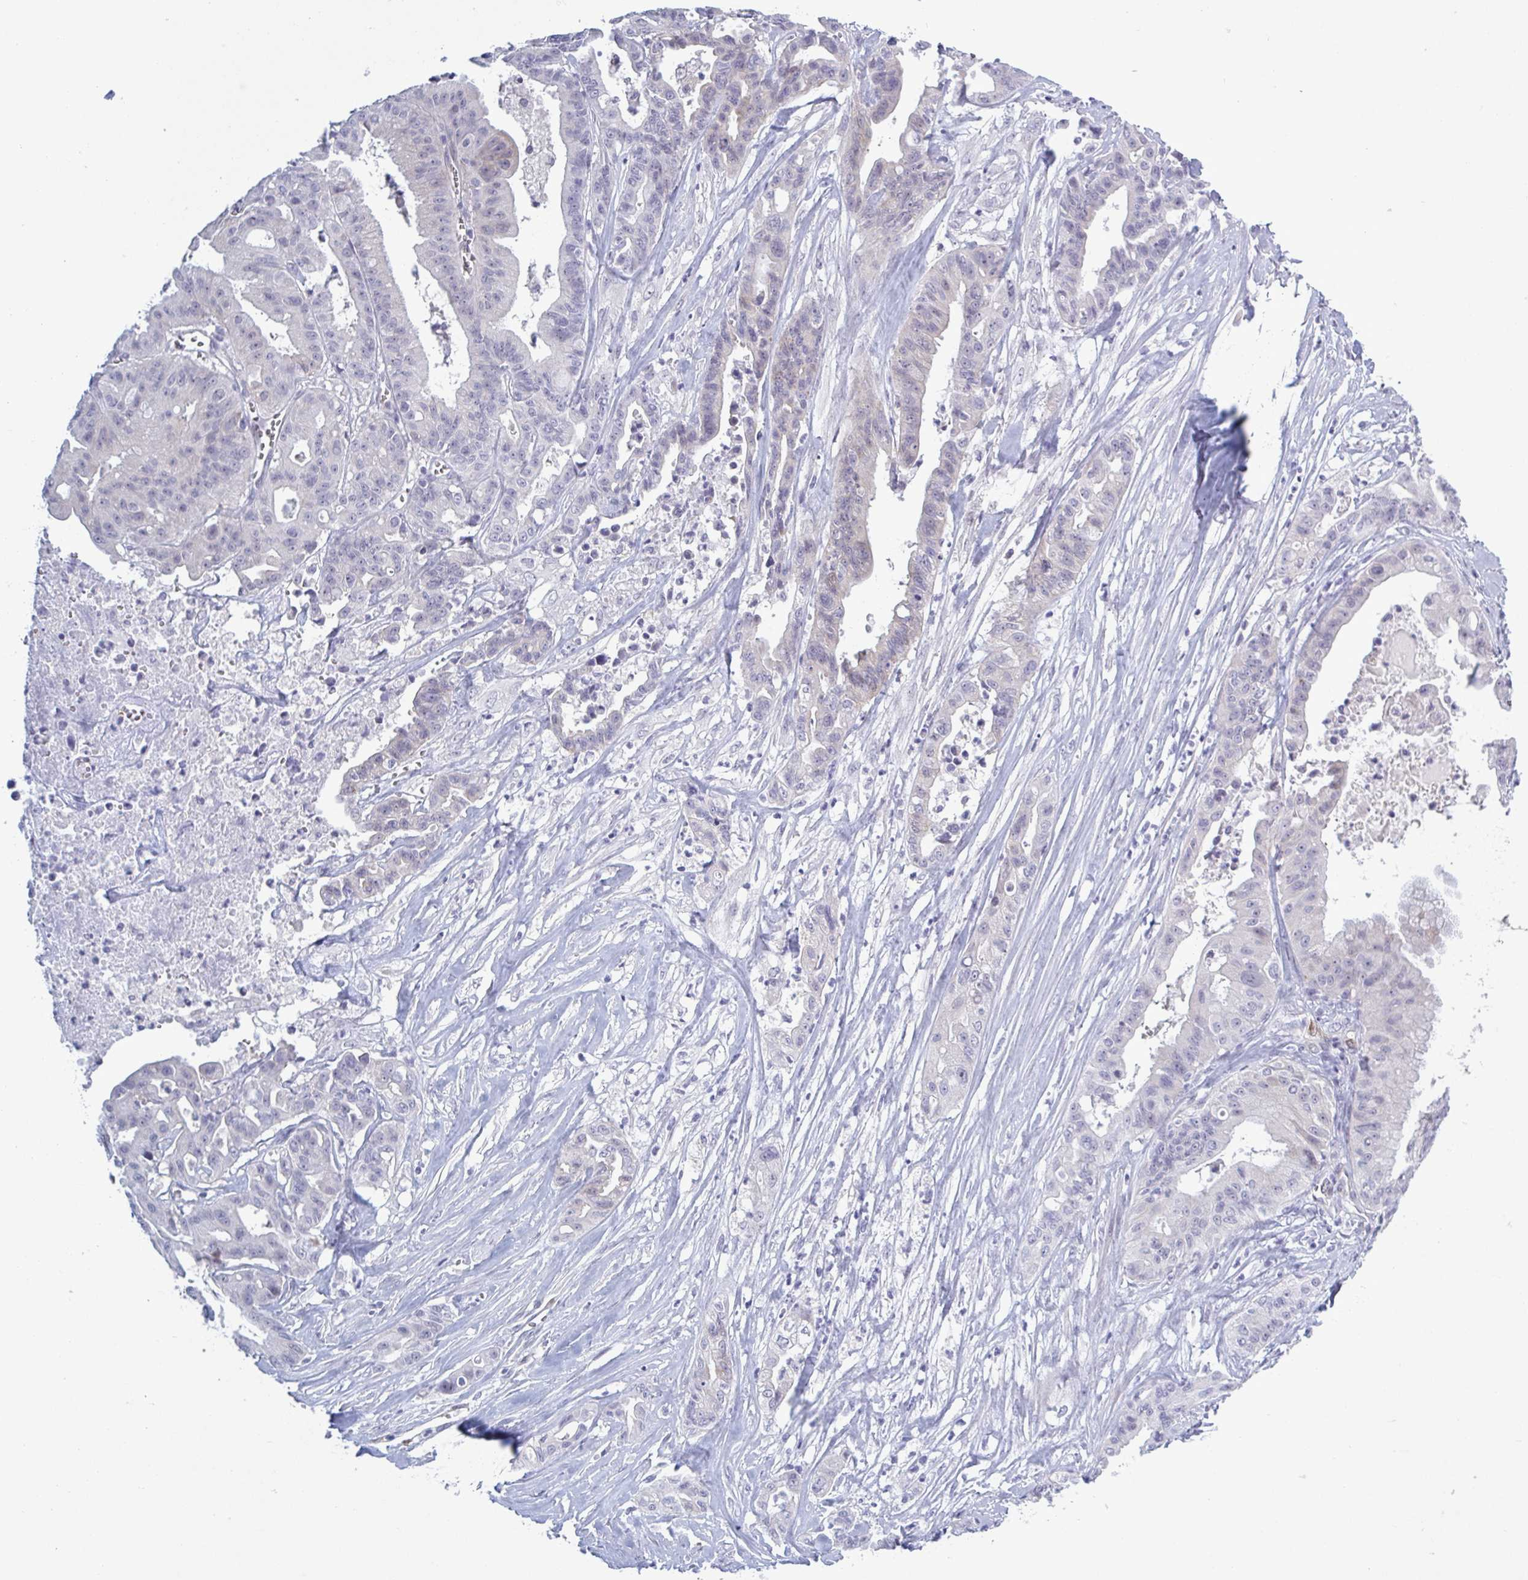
{"staining": {"intensity": "negative", "quantity": "none", "location": "none"}, "tissue": "ovarian cancer", "cell_type": "Tumor cells", "image_type": "cancer", "snomed": [{"axis": "morphology", "description": "Cystadenocarcinoma, mucinous, NOS"}, {"axis": "topography", "description": "Ovary"}], "caption": "Immunohistochemical staining of ovarian cancer reveals no significant expression in tumor cells.", "gene": "HSD11B2", "patient": {"sex": "female", "age": 70}}